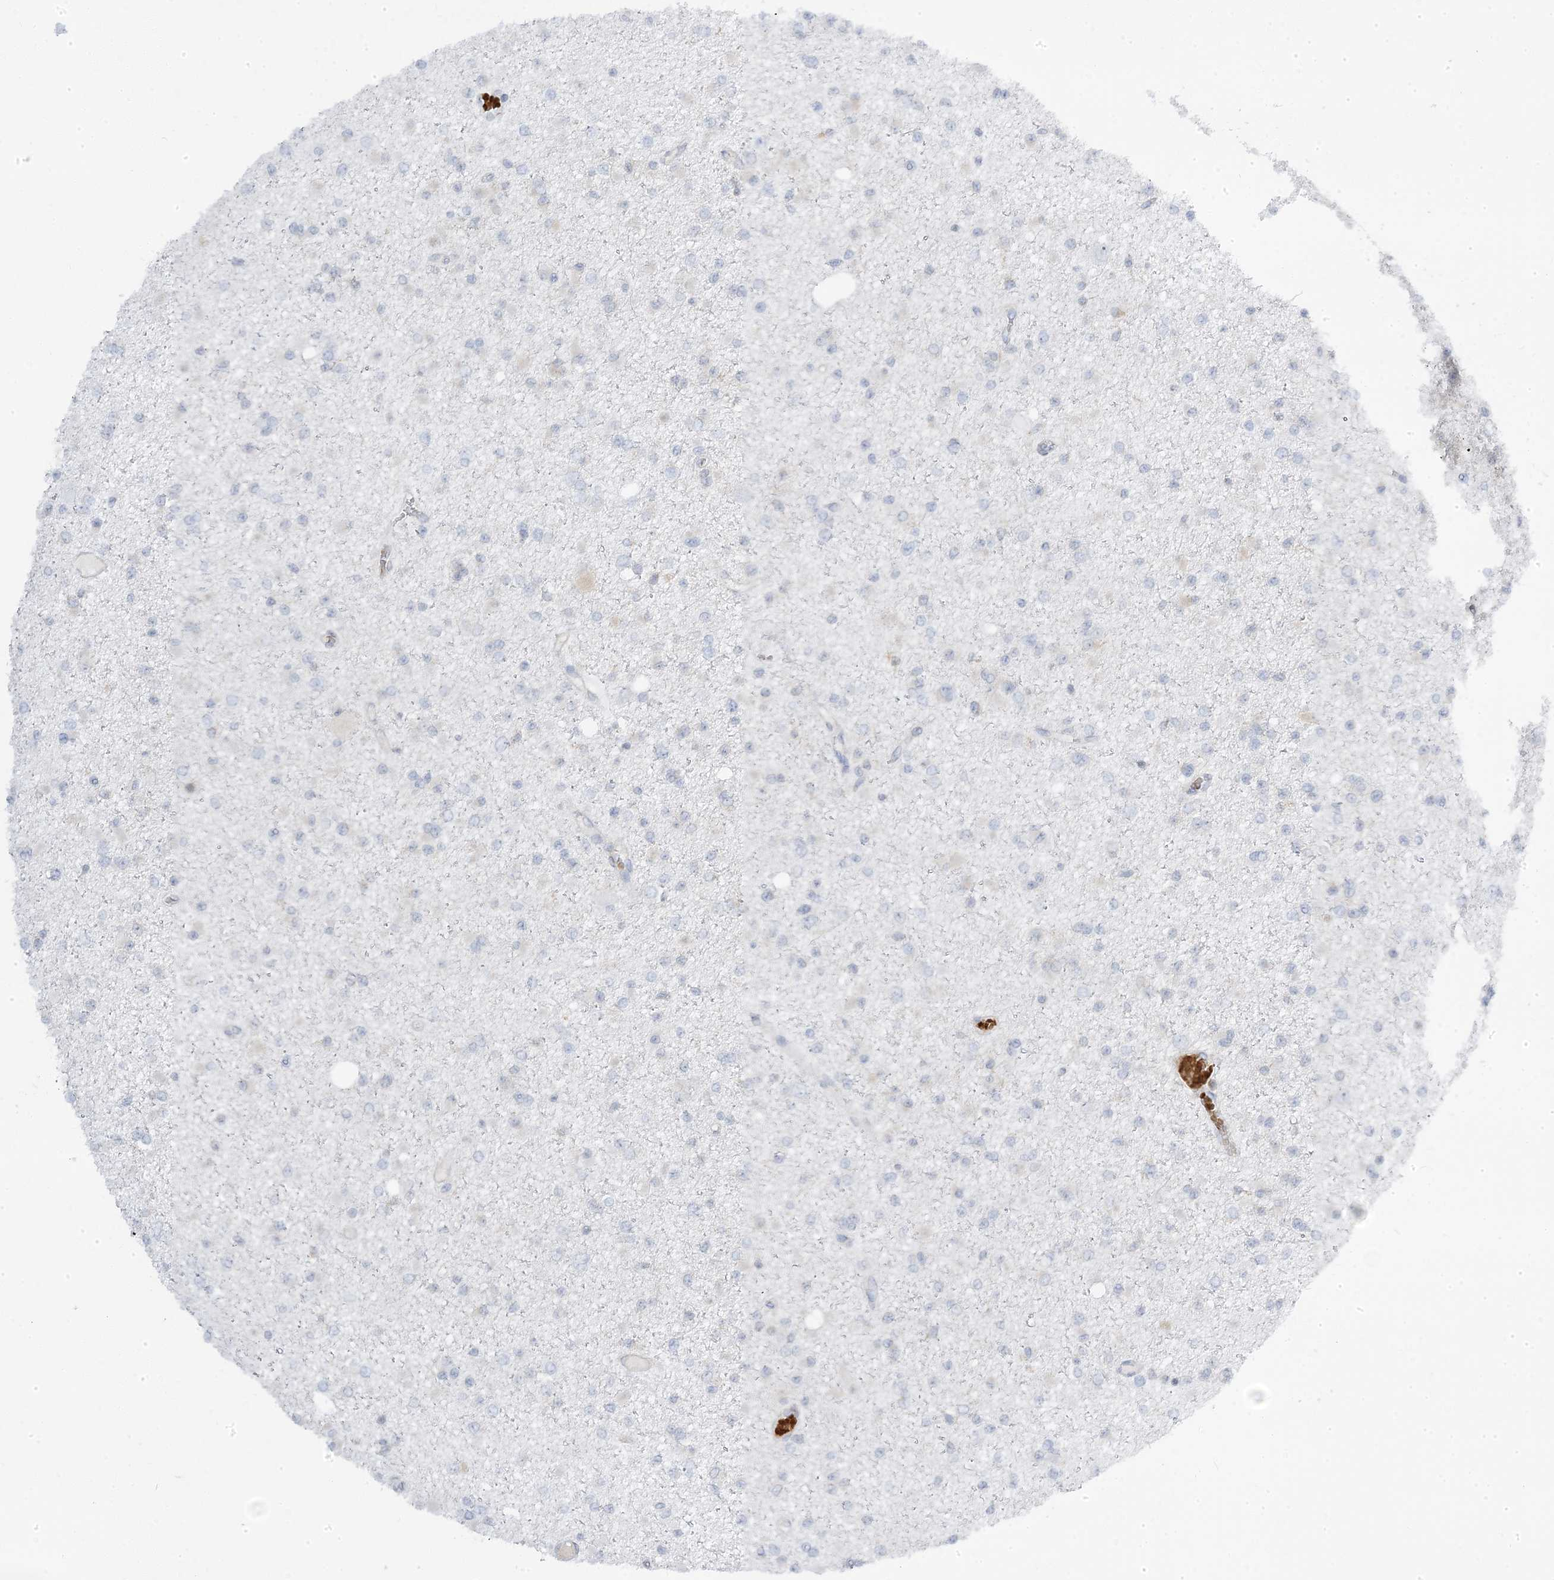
{"staining": {"intensity": "negative", "quantity": "none", "location": "none"}, "tissue": "glioma", "cell_type": "Tumor cells", "image_type": "cancer", "snomed": [{"axis": "morphology", "description": "Glioma, malignant, Low grade"}, {"axis": "topography", "description": "Brain"}], "caption": "Tumor cells show no significant protein expression in glioma.", "gene": "MAP7D3", "patient": {"sex": "female", "age": 22}}